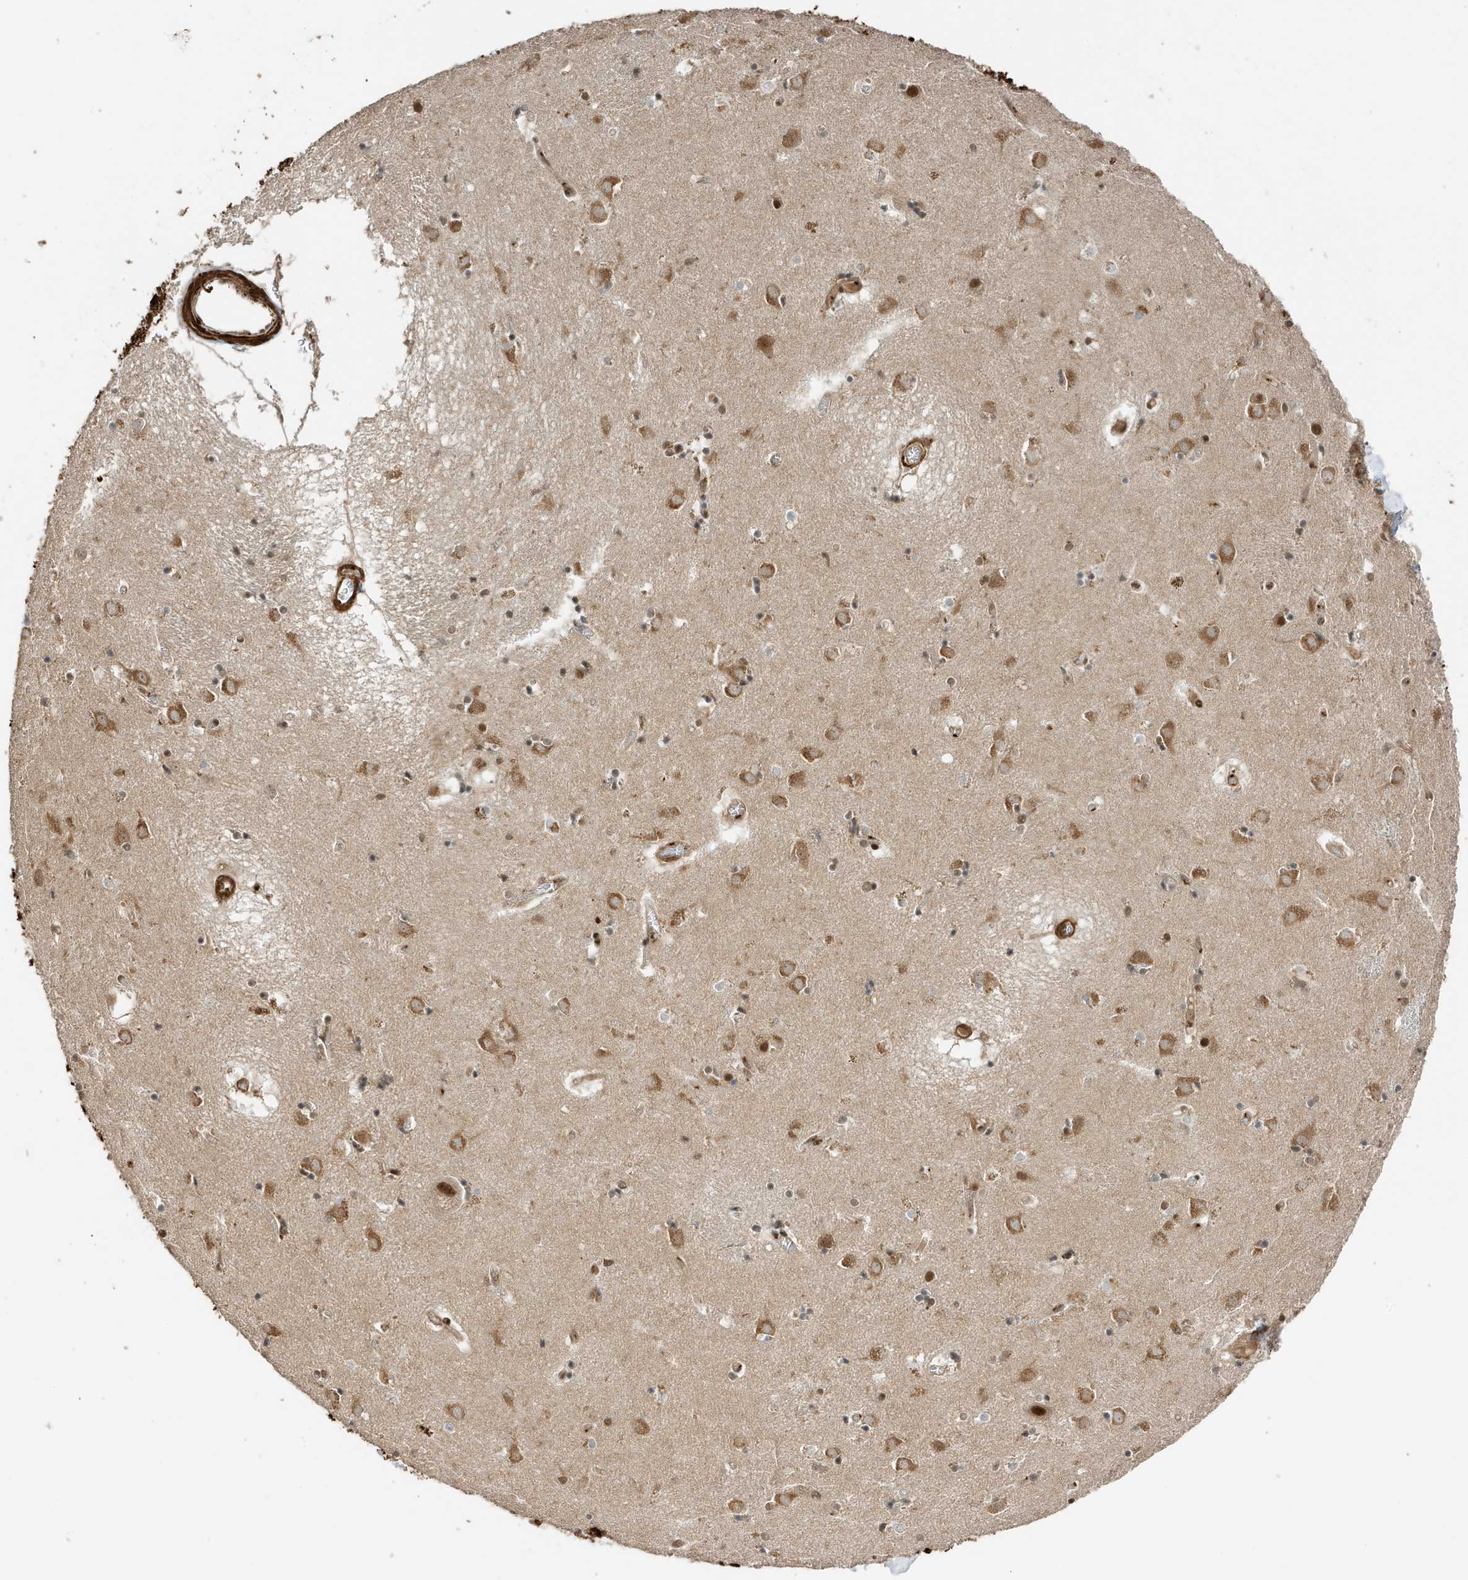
{"staining": {"intensity": "weak", "quantity": "<25%", "location": "nuclear"}, "tissue": "caudate", "cell_type": "Glial cells", "image_type": "normal", "snomed": [{"axis": "morphology", "description": "Normal tissue, NOS"}, {"axis": "topography", "description": "Lateral ventricle wall"}], "caption": "Photomicrograph shows no significant protein positivity in glial cells of unremarkable caudate.", "gene": "MAST3", "patient": {"sex": "male", "age": 70}}